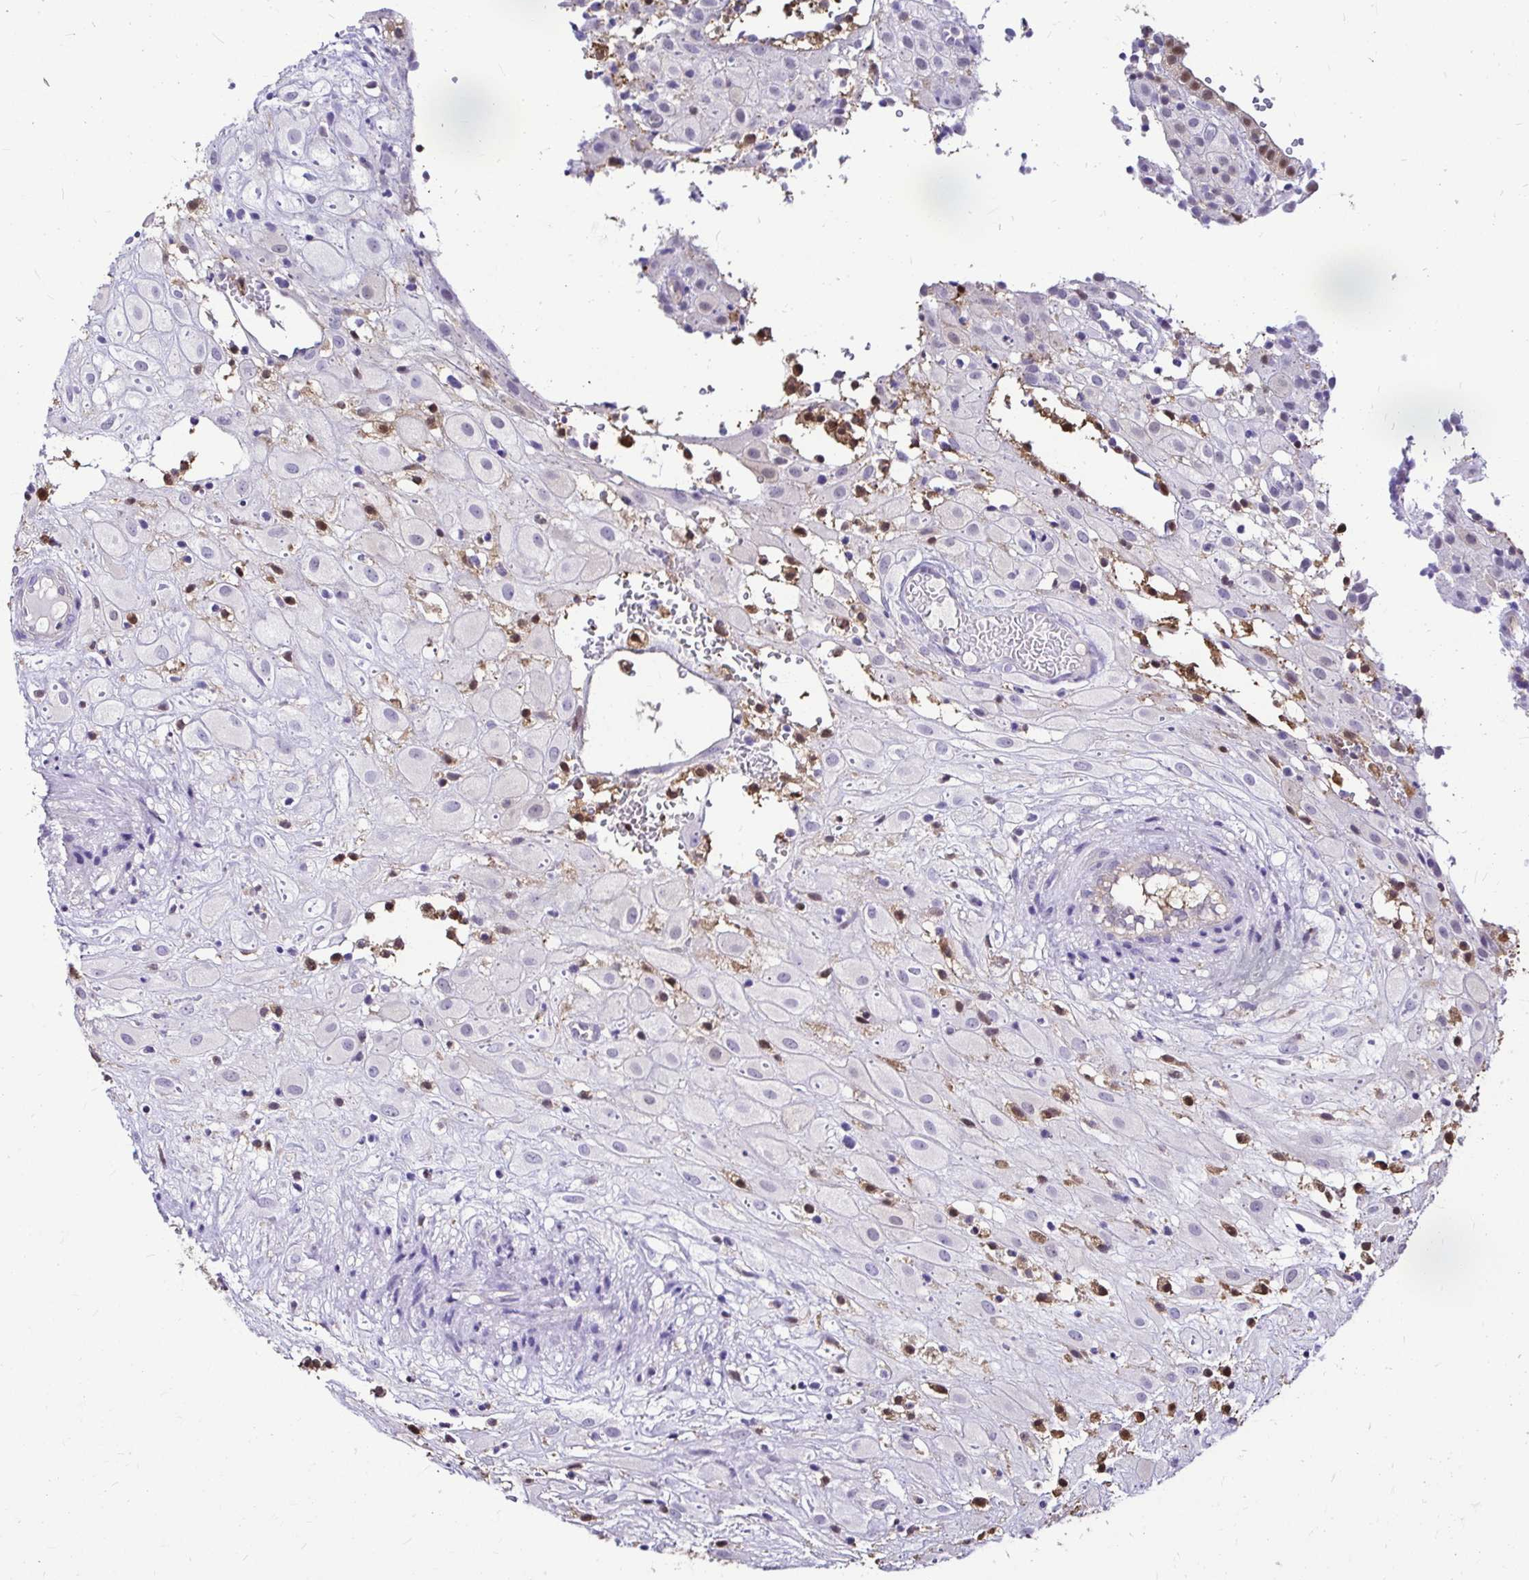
{"staining": {"intensity": "negative", "quantity": "none", "location": "none"}, "tissue": "placenta", "cell_type": "Decidual cells", "image_type": "normal", "snomed": [{"axis": "morphology", "description": "Normal tissue, NOS"}, {"axis": "topography", "description": "Placenta"}], "caption": "High magnification brightfield microscopy of normal placenta stained with DAB (brown) and counterstained with hematoxylin (blue): decidual cells show no significant staining. (Stains: DAB (3,3'-diaminobenzidine) immunohistochemistry (IHC) with hematoxylin counter stain, Microscopy: brightfield microscopy at high magnification).", "gene": "IDH1", "patient": {"sex": "female", "age": 24}}